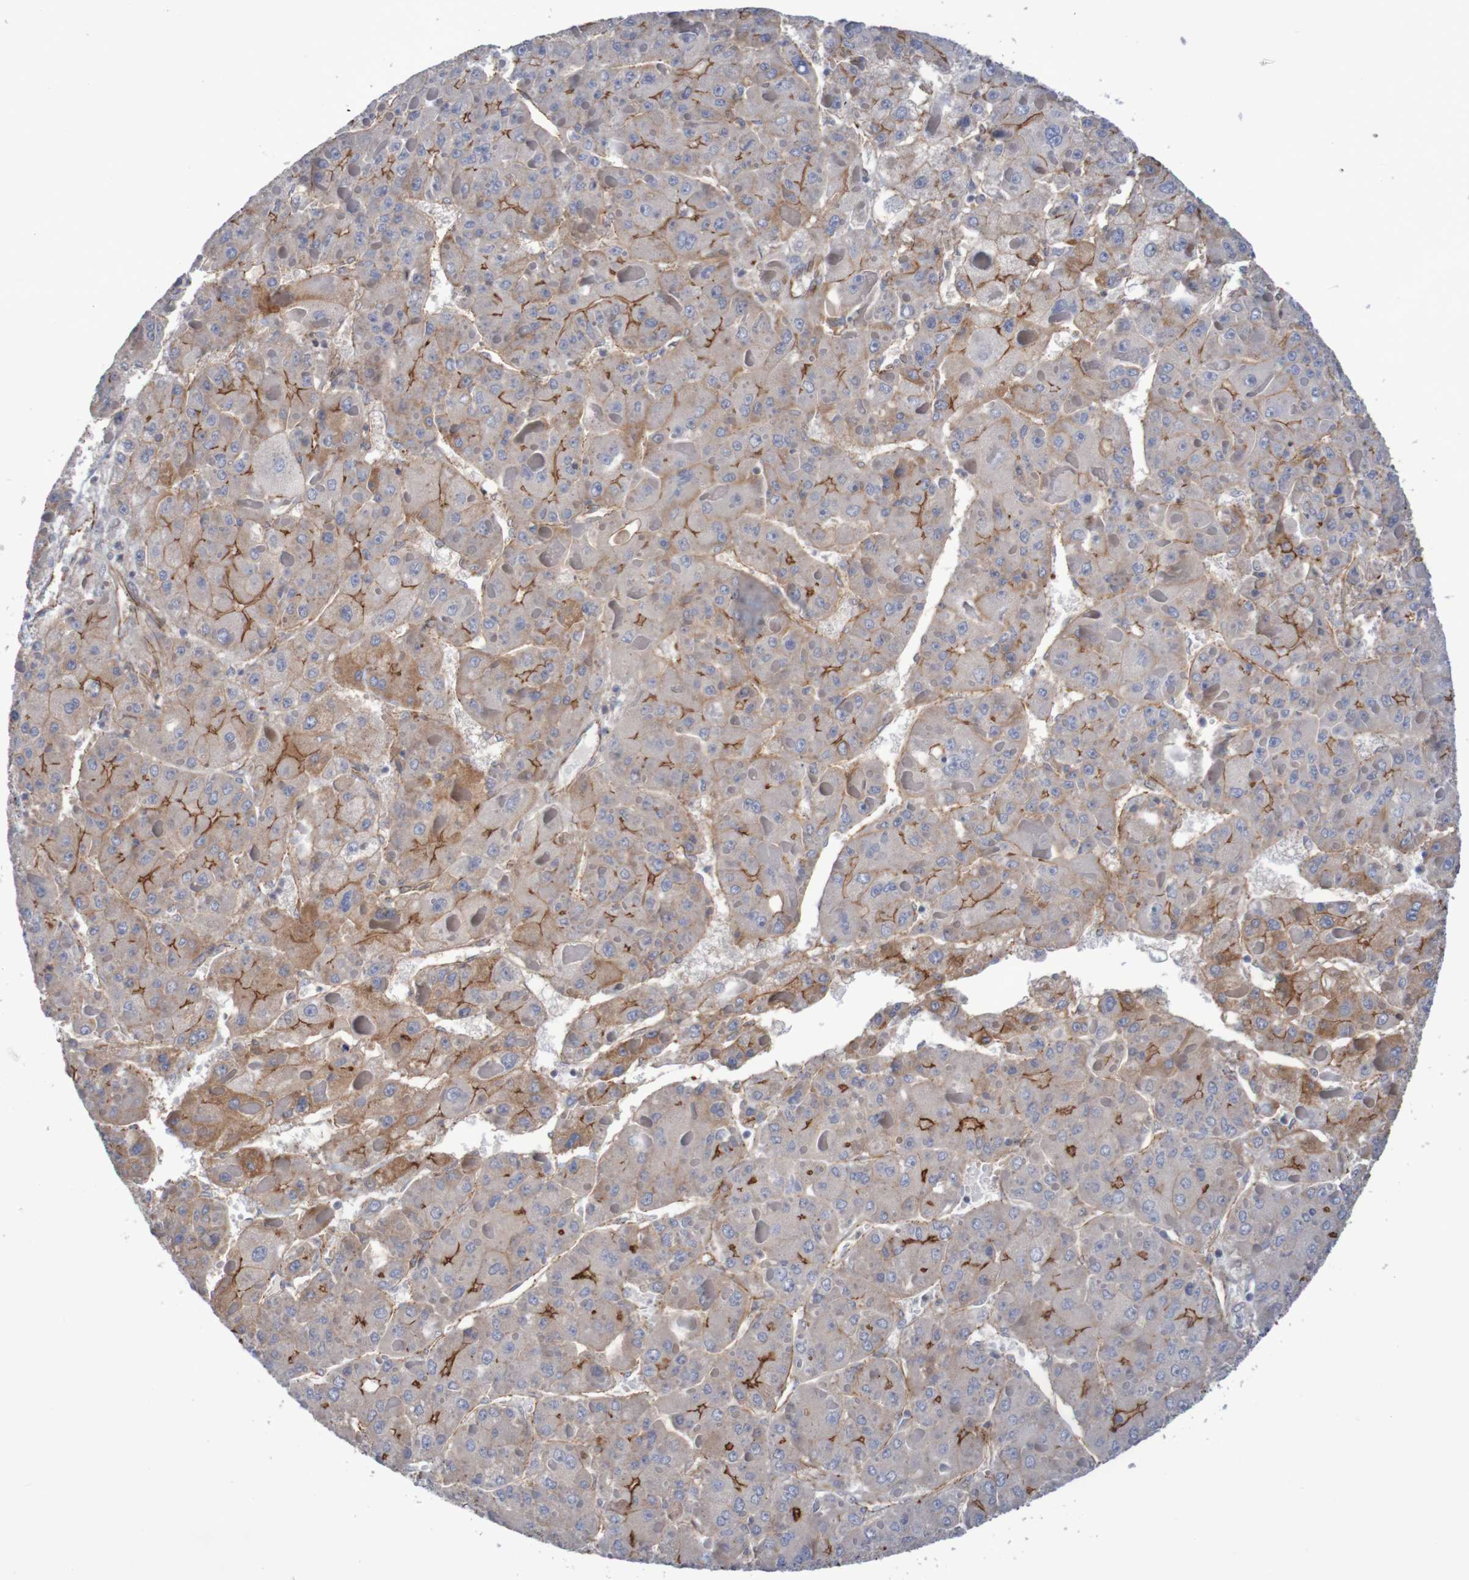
{"staining": {"intensity": "moderate", "quantity": "25%-75%", "location": "cytoplasmic/membranous"}, "tissue": "liver cancer", "cell_type": "Tumor cells", "image_type": "cancer", "snomed": [{"axis": "morphology", "description": "Carcinoma, Hepatocellular, NOS"}, {"axis": "topography", "description": "Liver"}], "caption": "Human liver hepatocellular carcinoma stained with a brown dye displays moderate cytoplasmic/membranous positive expression in approximately 25%-75% of tumor cells.", "gene": "NECTIN2", "patient": {"sex": "female", "age": 73}}